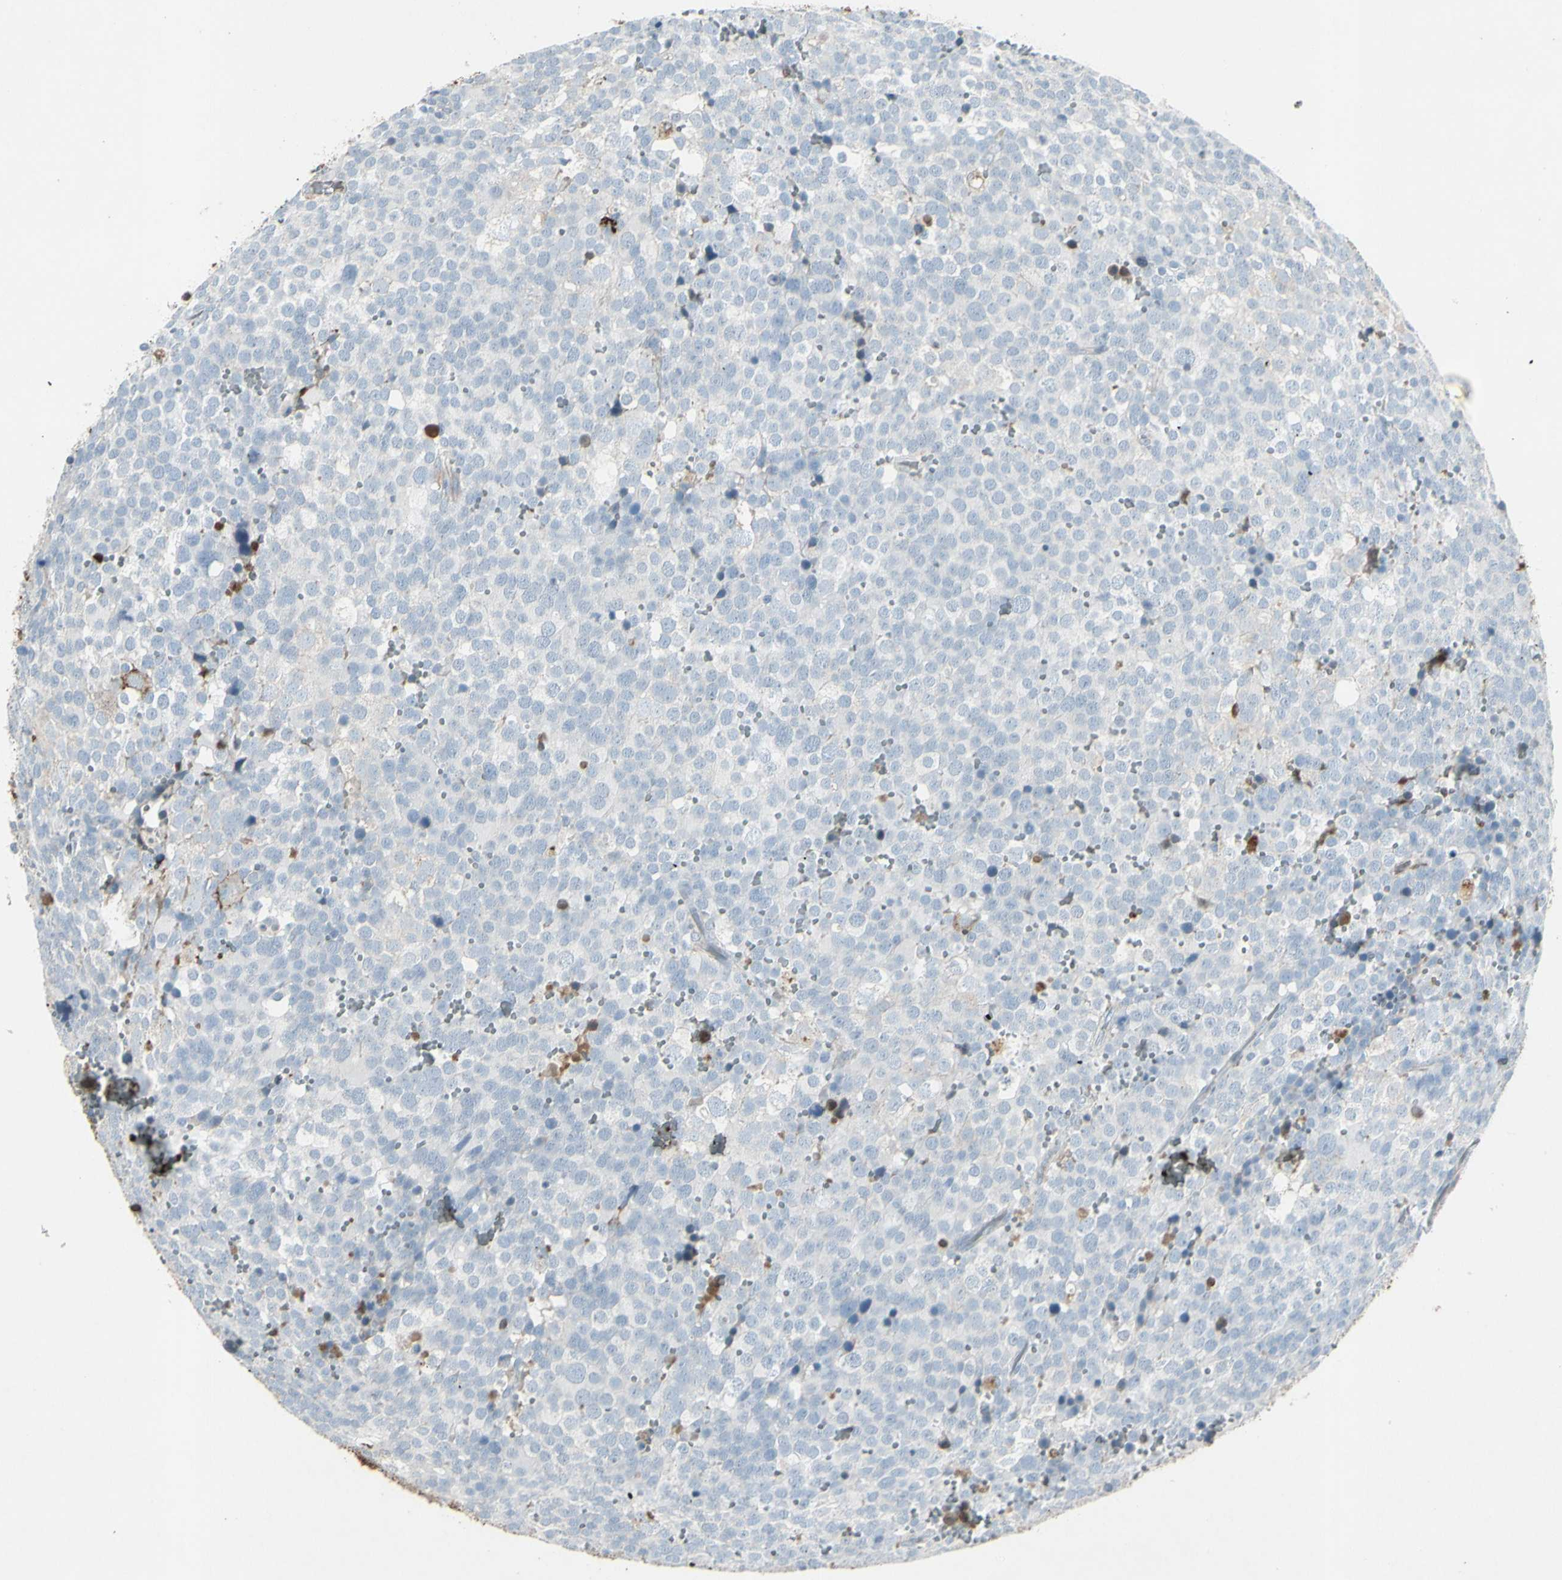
{"staining": {"intensity": "negative", "quantity": "none", "location": "none"}, "tissue": "testis cancer", "cell_type": "Tumor cells", "image_type": "cancer", "snomed": [{"axis": "morphology", "description": "Seminoma, NOS"}, {"axis": "topography", "description": "Testis"}], "caption": "A high-resolution histopathology image shows immunohistochemistry staining of testis seminoma, which demonstrates no significant positivity in tumor cells.", "gene": "IGHM", "patient": {"sex": "male", "age": 71}}